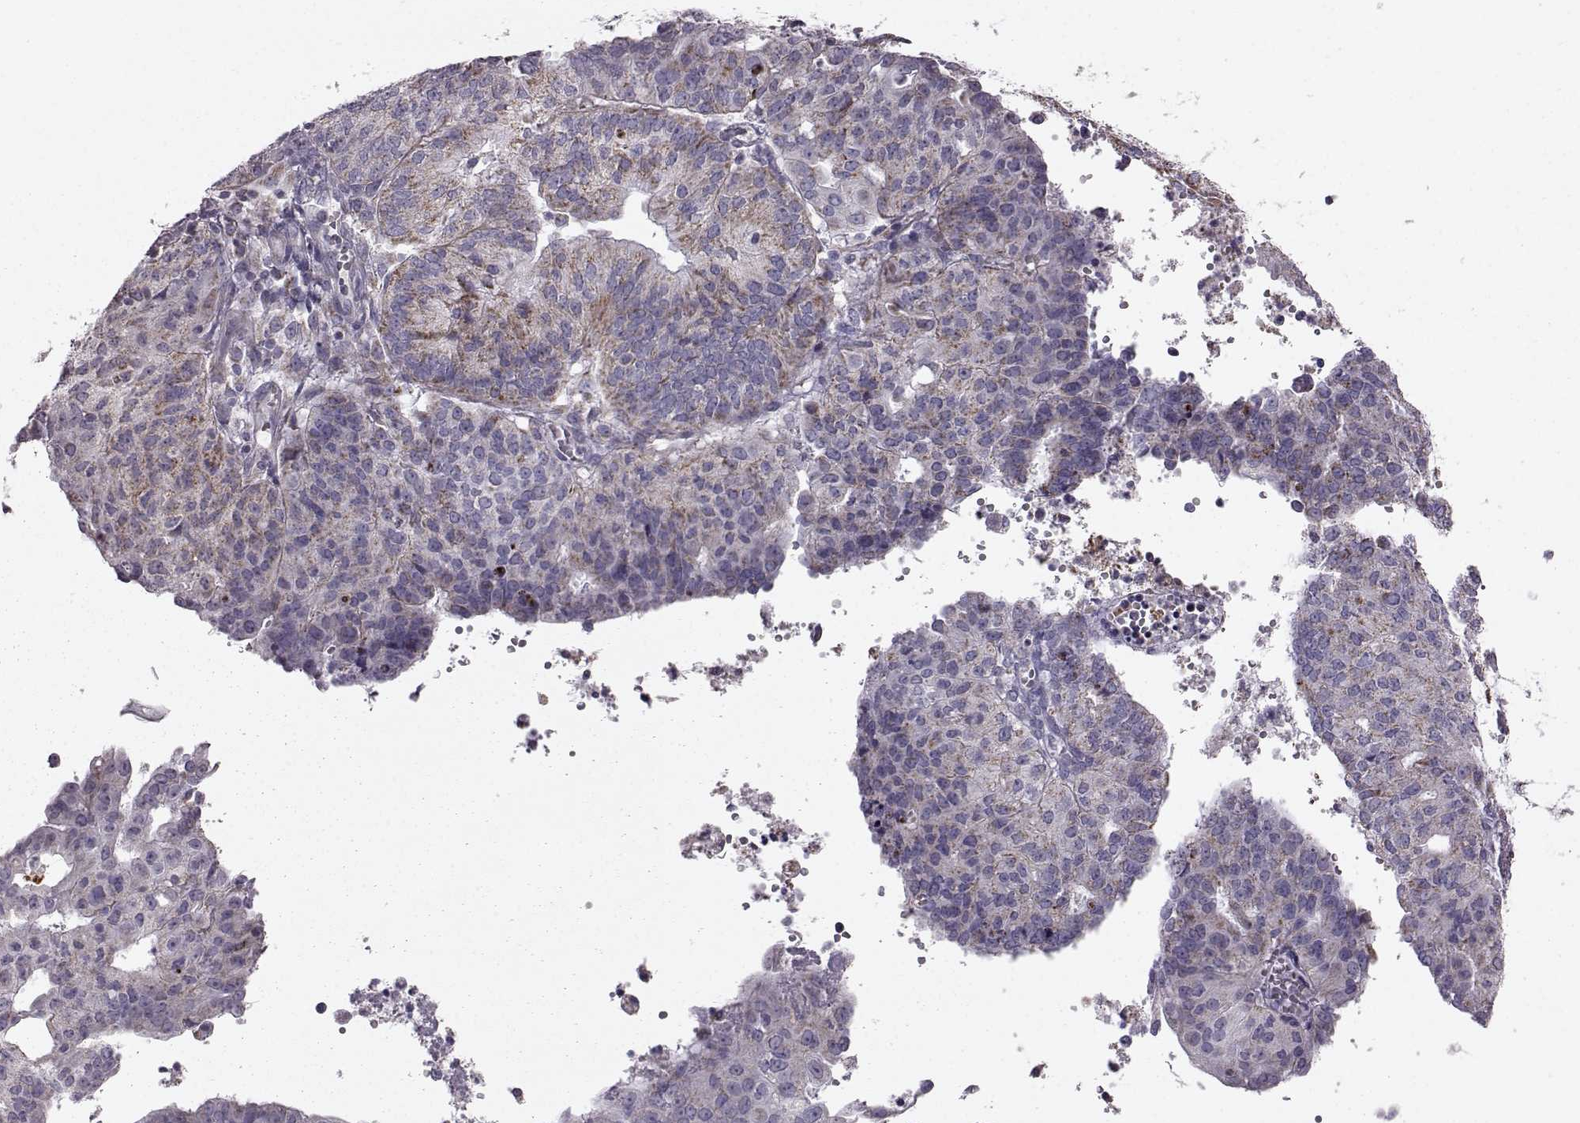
{"staining": {"intensity": "moderate", "quantity": ">75%", "location": "cytoplasmic/membranous"}, "tissue": "endometrial cancer", "cell_type": "Tumor cells", "image_type": "cancer", "snomed": [{"axis": "morphology", "description": "Adenocarcinoma, NOS"}, {"axis": "topography", "description": "Endometrium"}], "caption": "Adenocarcinoma (endometrial) stained with IHC shows moderate cytoplasmic/membranous expression in about >75% of tumor cells. Nuclei are stained in blue.", "gene": "ATP5MF", "patient": {"sex": "female", "age": 82}}